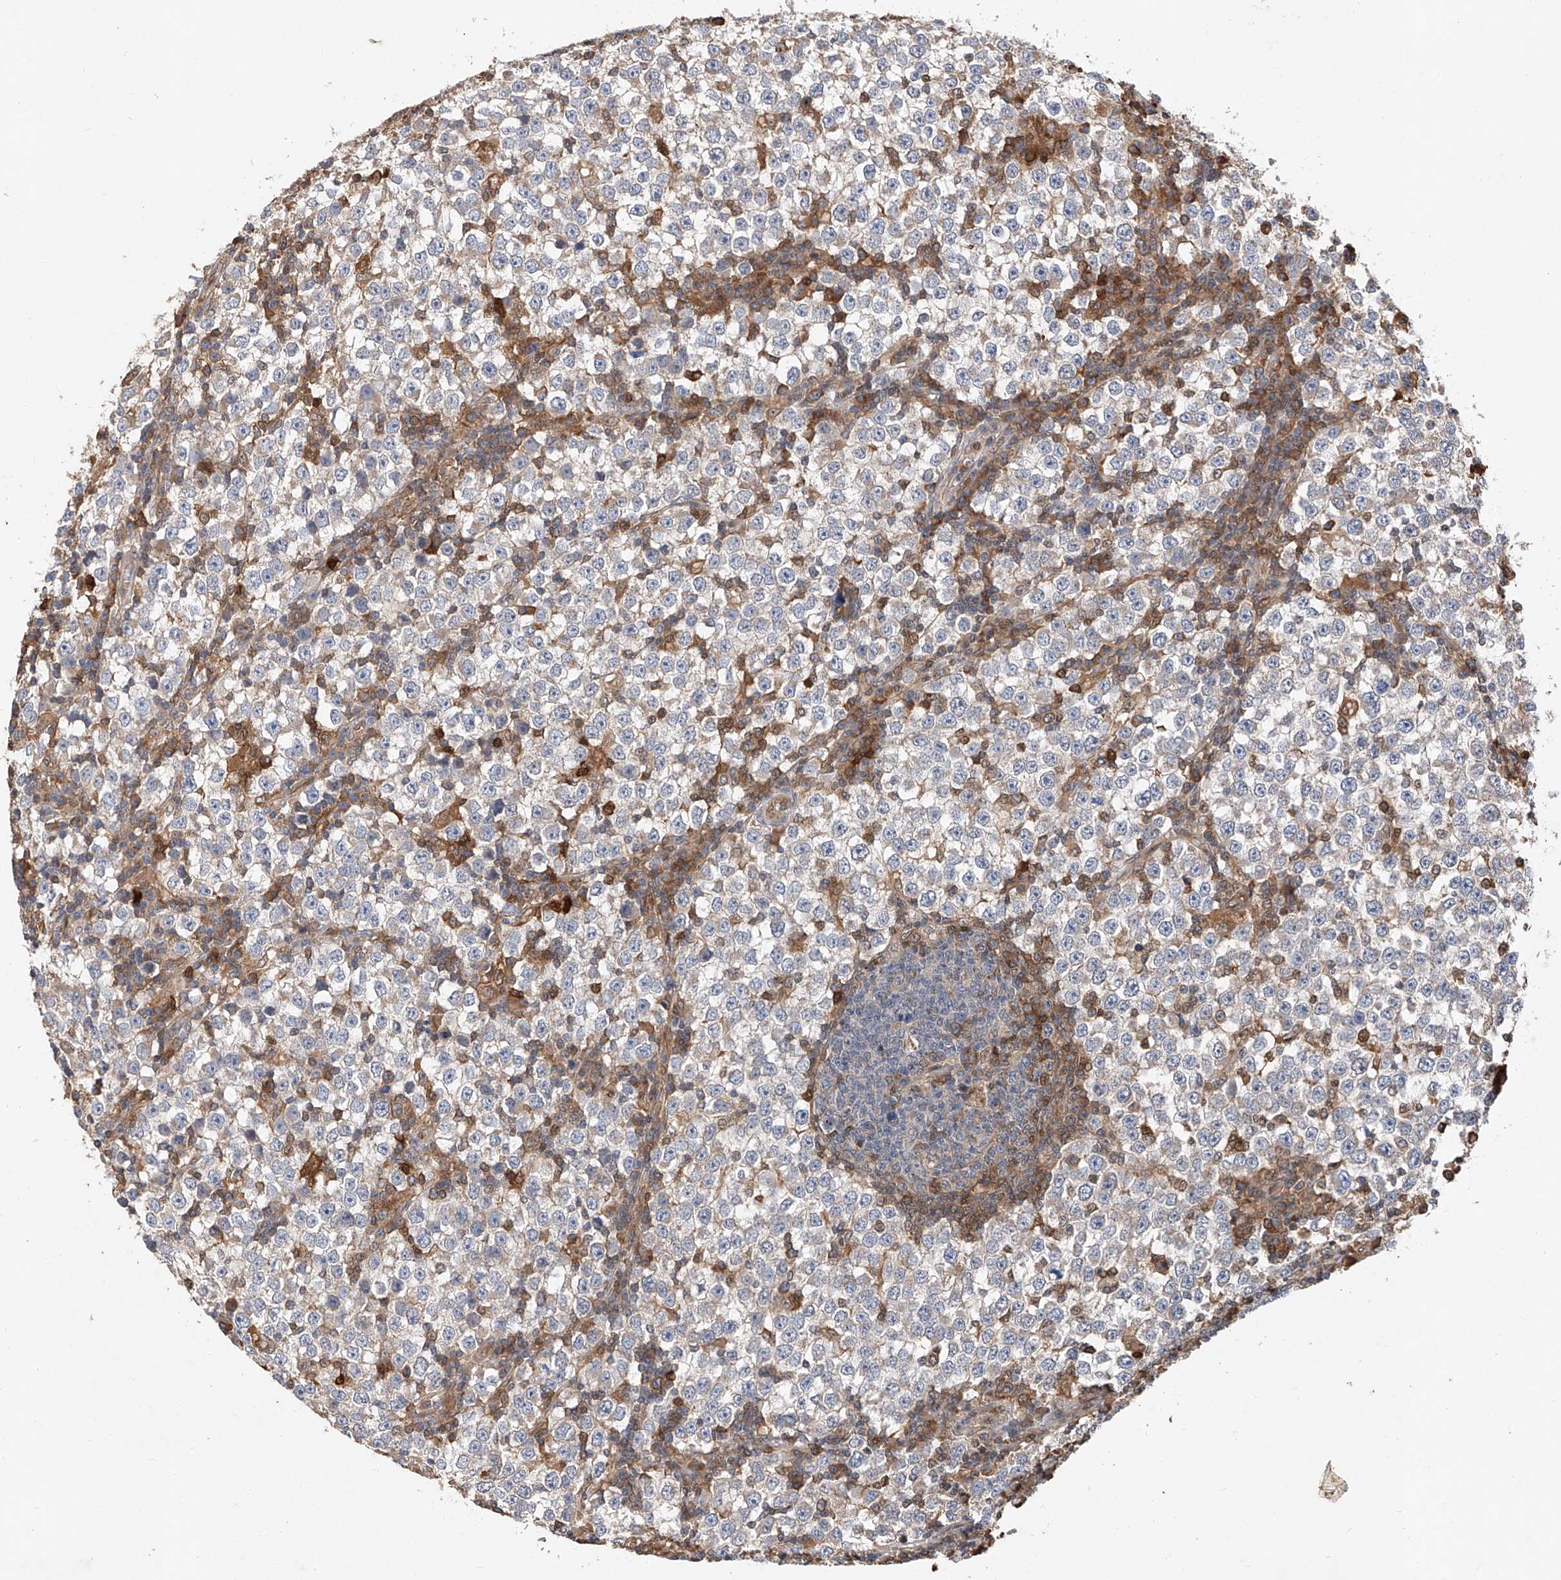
{"staining": {"intensity": "negative", "quantity": "none", "location": "none"}, "tissue": "testis cancer", "cell_type": "Tumor cells", "image_type": "cancer", "snomed": [{"axis": "morphology", "description": "Seminoma, NOS"}, {"axis": "topography", "description": "Testis"}], "caption": "This is an immunohistochemistry image of human seminoma (testis). There is no staining in tumor cells.", "gene": "RILPL2", "patient": {"sex": "male", "age": 65}}